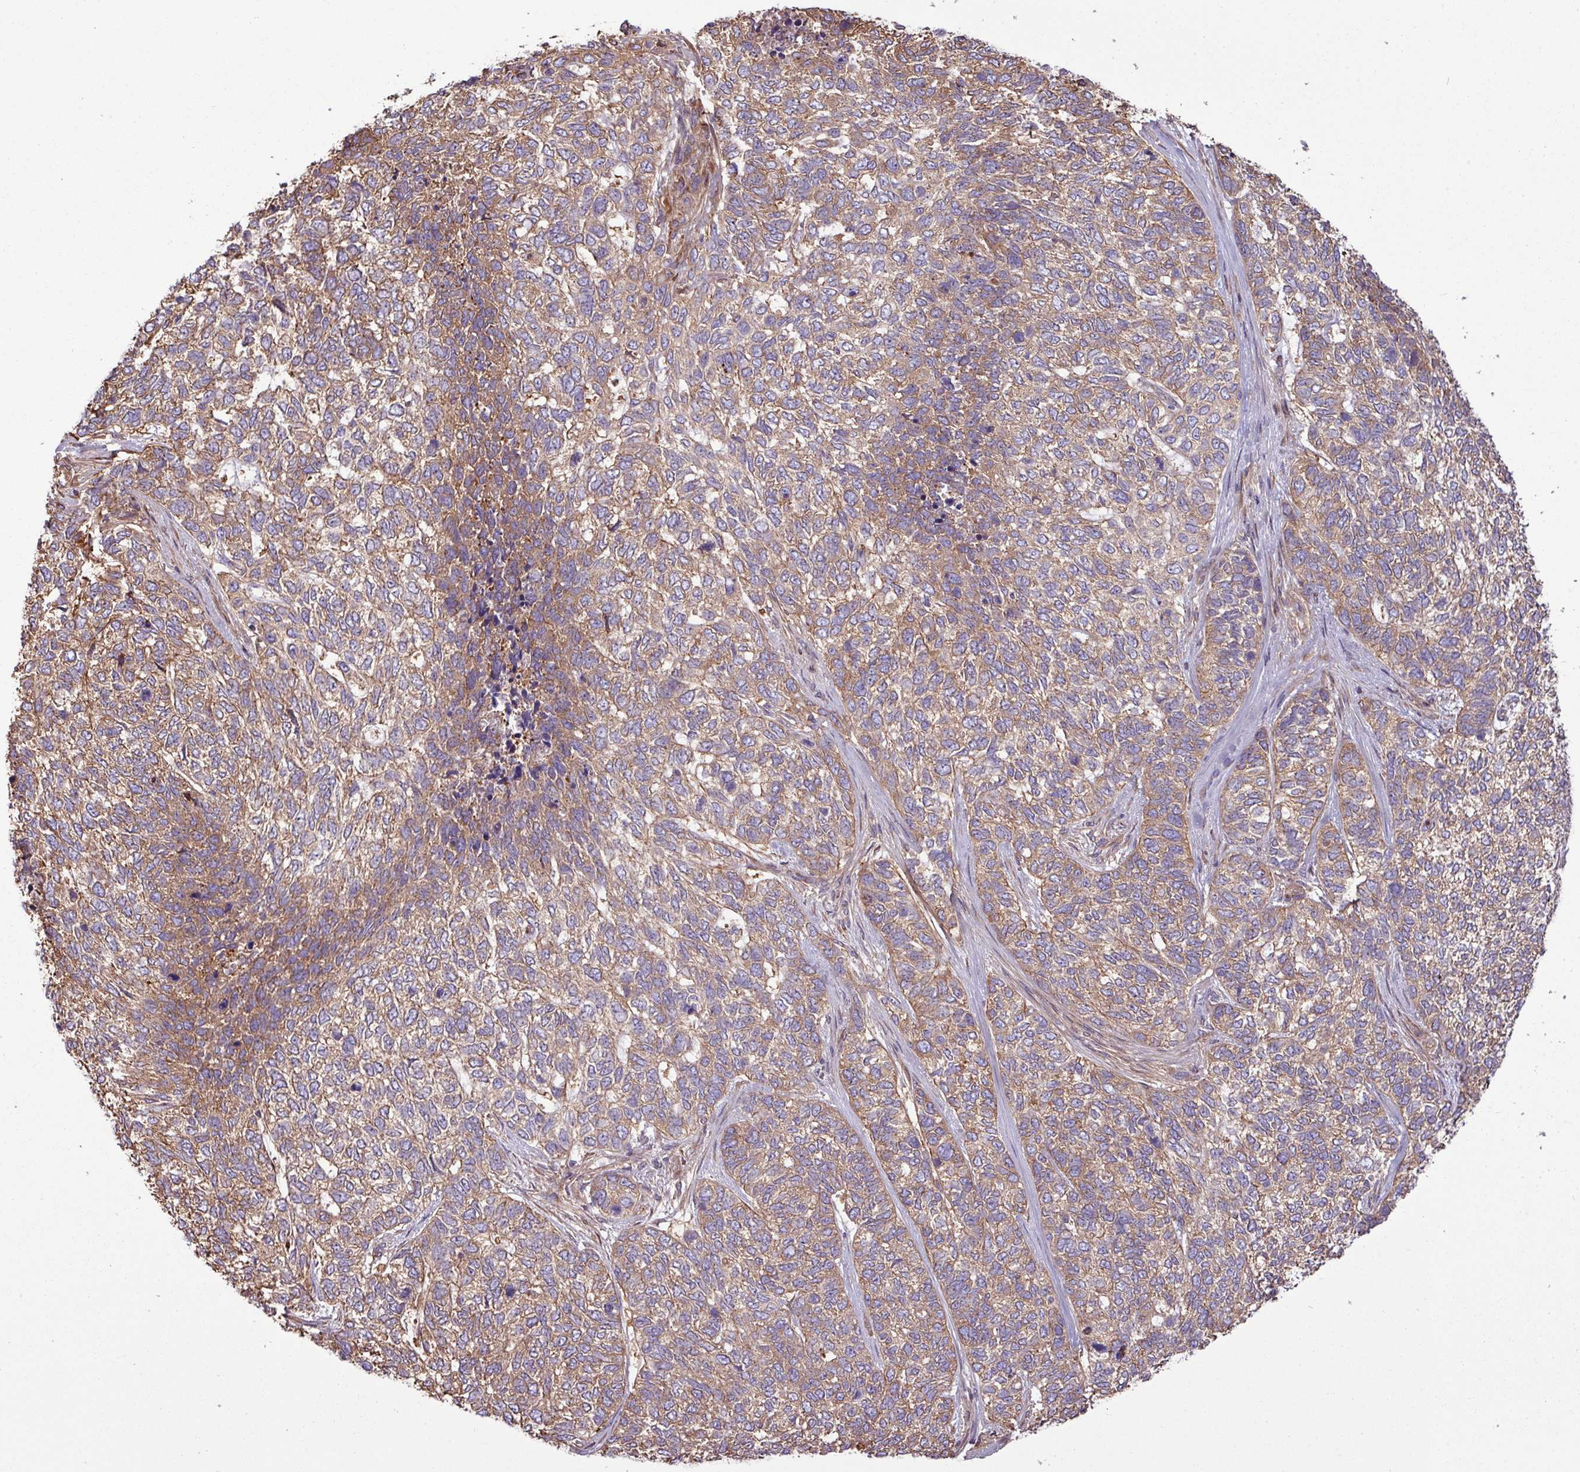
{"staining": {"intensity": "moderate", "quantity": ">75%", "location": "cytoplasmic/membranous"}, "tissue": "skin cancer", "cell_type": "Tumor cells", "image_type": "cancer", "snomed": [{"axis": "morphology", "description": "Basal cell carcinoma"}, {"axis": "topography", "description": "Skin"}], "caption": "Skin cancer (basal cell carcinoma) stained for a protein (brown) demonstrates moderate cytoplasmic/membranous positive expression in about >75% of tumor cells.", "gene": "ZNF300", "patient": {"sex": "female", "age": 65}}